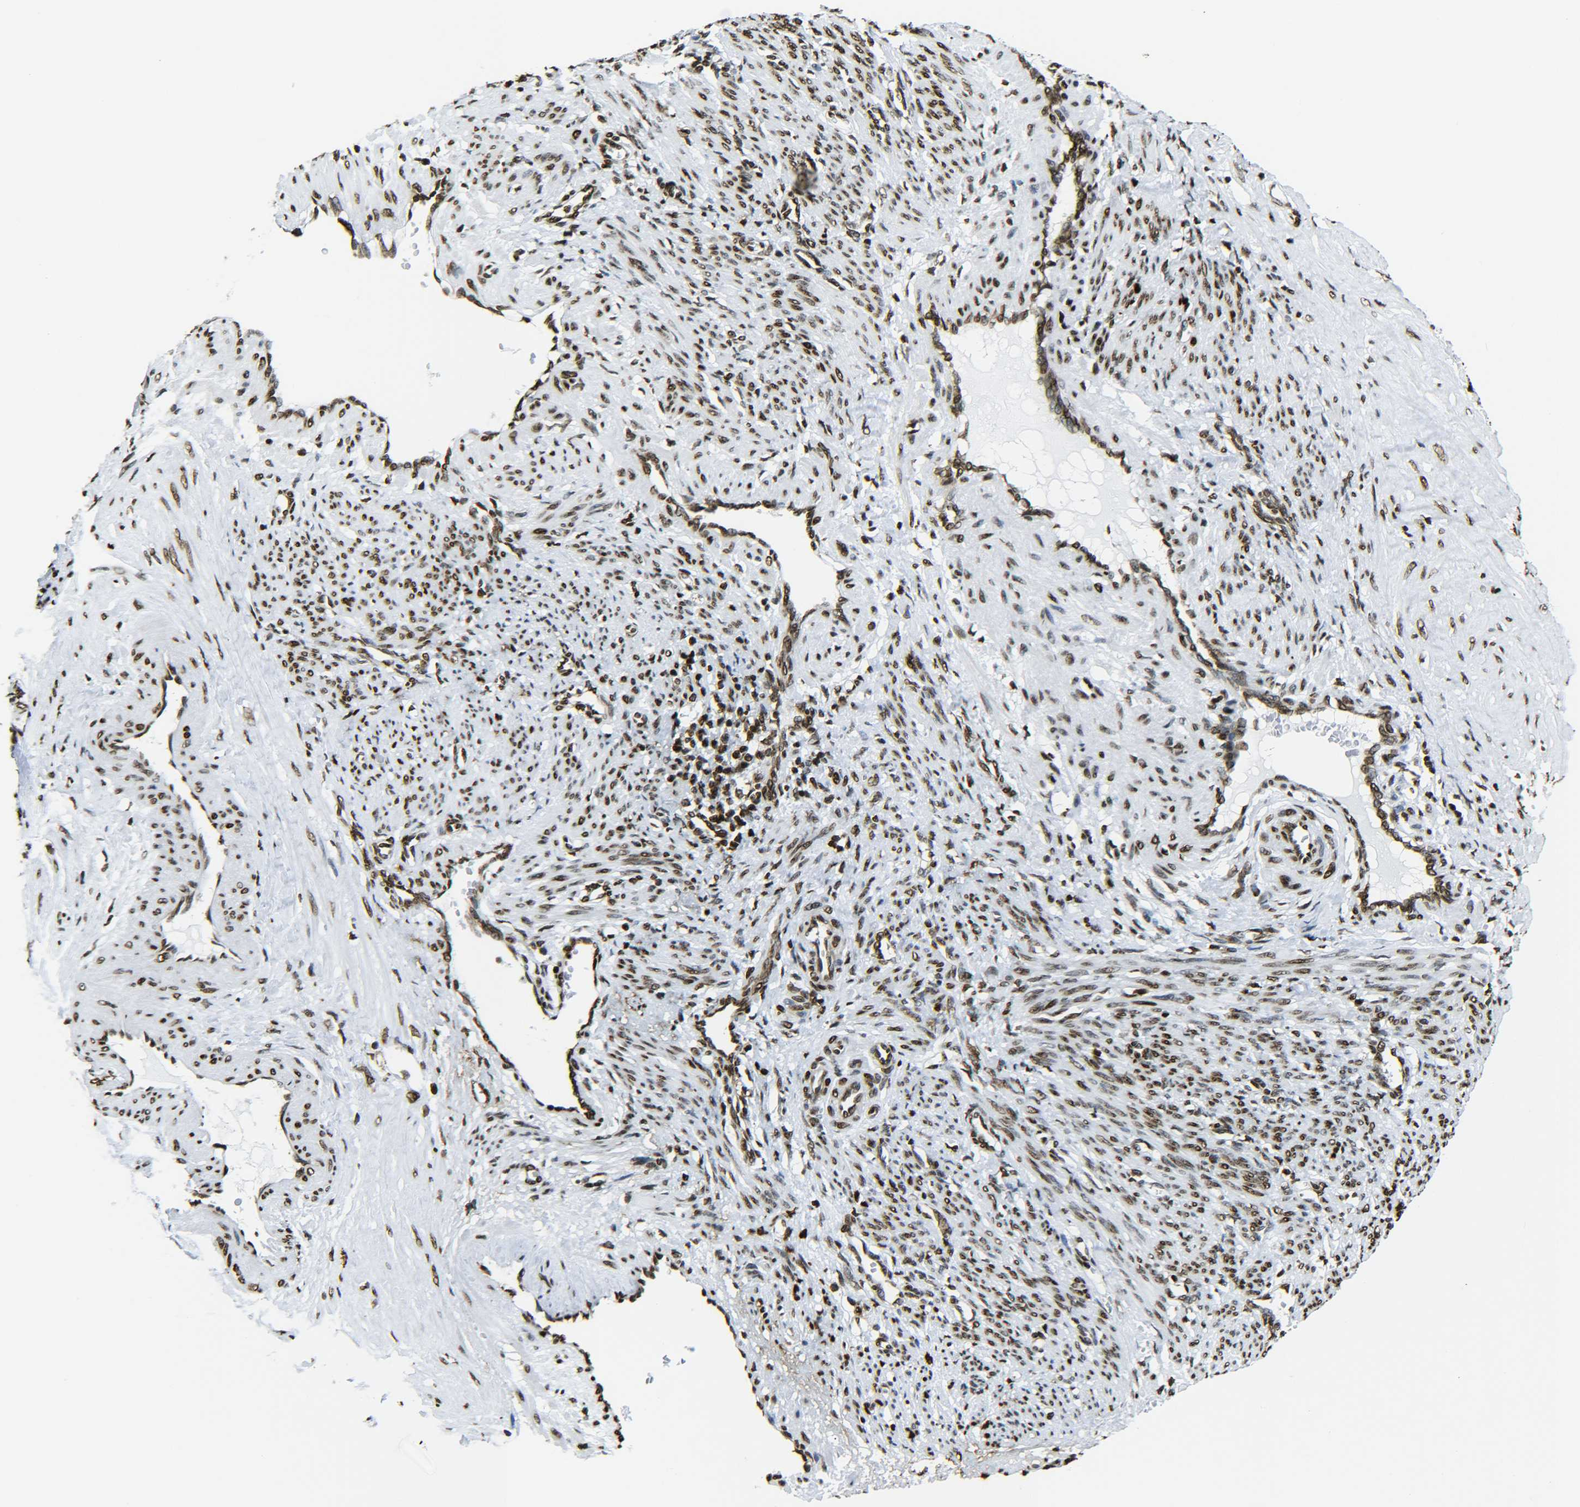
{"staining": {"intensity": "moderate", "quantity": ">75%", "location": "nuclear"}, "tissue": "smooth muscle", "cell_type": "Smooth muscle cells", "image_type": "normal", "snomed": [{"axis": "morphology", "description": "Normal tissue, NOS"}, {"axis": "topography", "description": "Endometrium"}], "caption": "Approximately >75% of smooth muscle cells in unremarkable smooth muscle display moderate nuclear protein positivity as visualized by brown immunohistochemical staining.", "gene": "H2AX", "patient": {"sex": "female", "age": 33}}